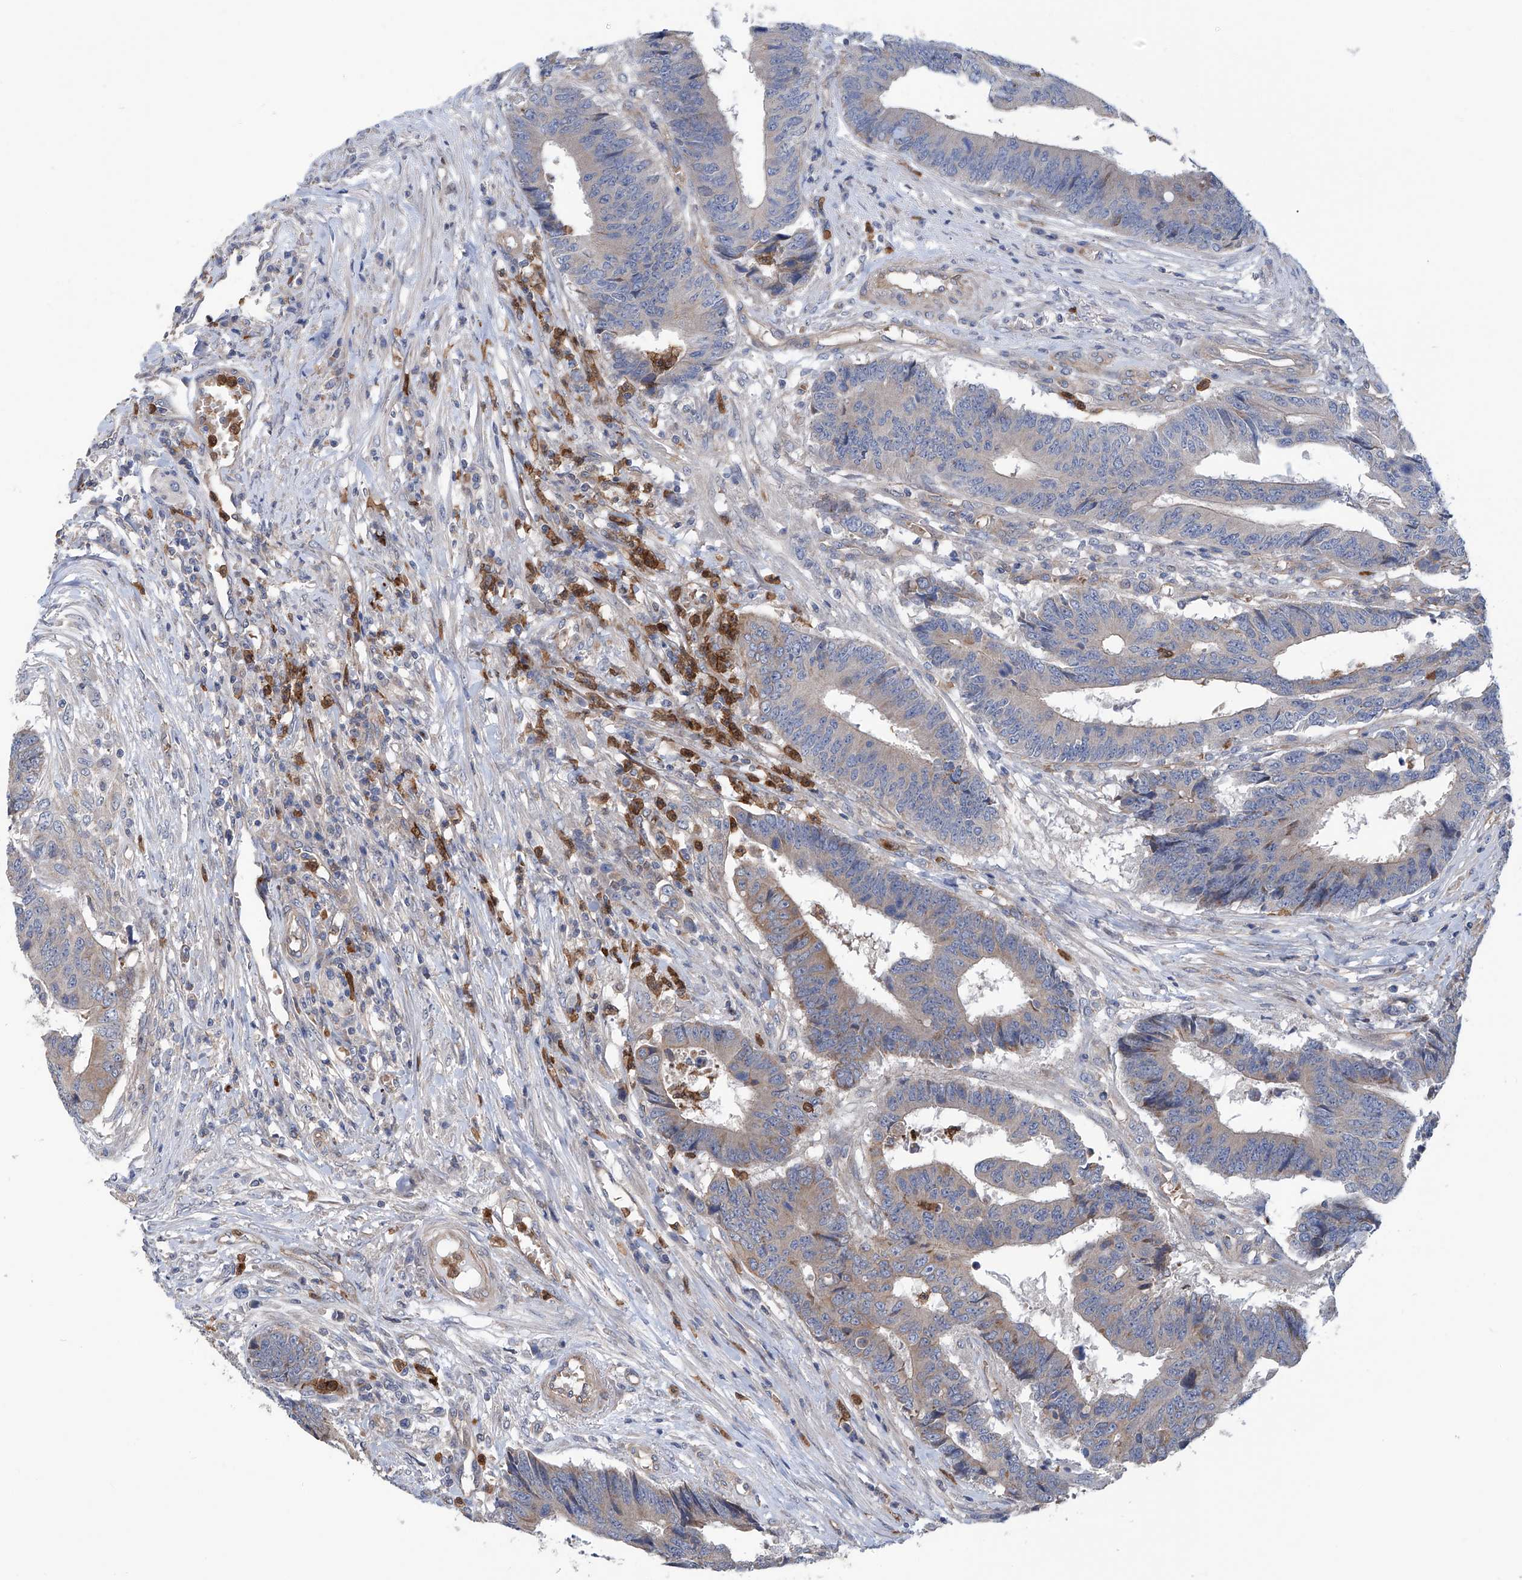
{"staining": {"intensity": "weak", "quantity": "<25%", "location": "cytoplasmic/membranous"}, "tissue": "colorectal cancer", "cell_type": "Tumor cells", "image_type": "cancer", "snomed": [{"axis": "morphology", "description": "Adenocarcinoma, NOS"}, {"axis": "topography", "description": "Rectum"}], "caption": "Immunohistochemistry (IHC) histopathology image of neoplastic tissue: human colorectal adenocarcinoma stained with DAB (3,3'-diaminobenzidine) exhibits no significant protein staining in tumor cells. Brightfield microscopy of IHC stained with DAB (3,3'-diaminobenzidine) (brown) and hematoxylin (blue), captured at high magnification.", "gene": "EIF2D", "patient": {"sex": "male", "age": 84}}